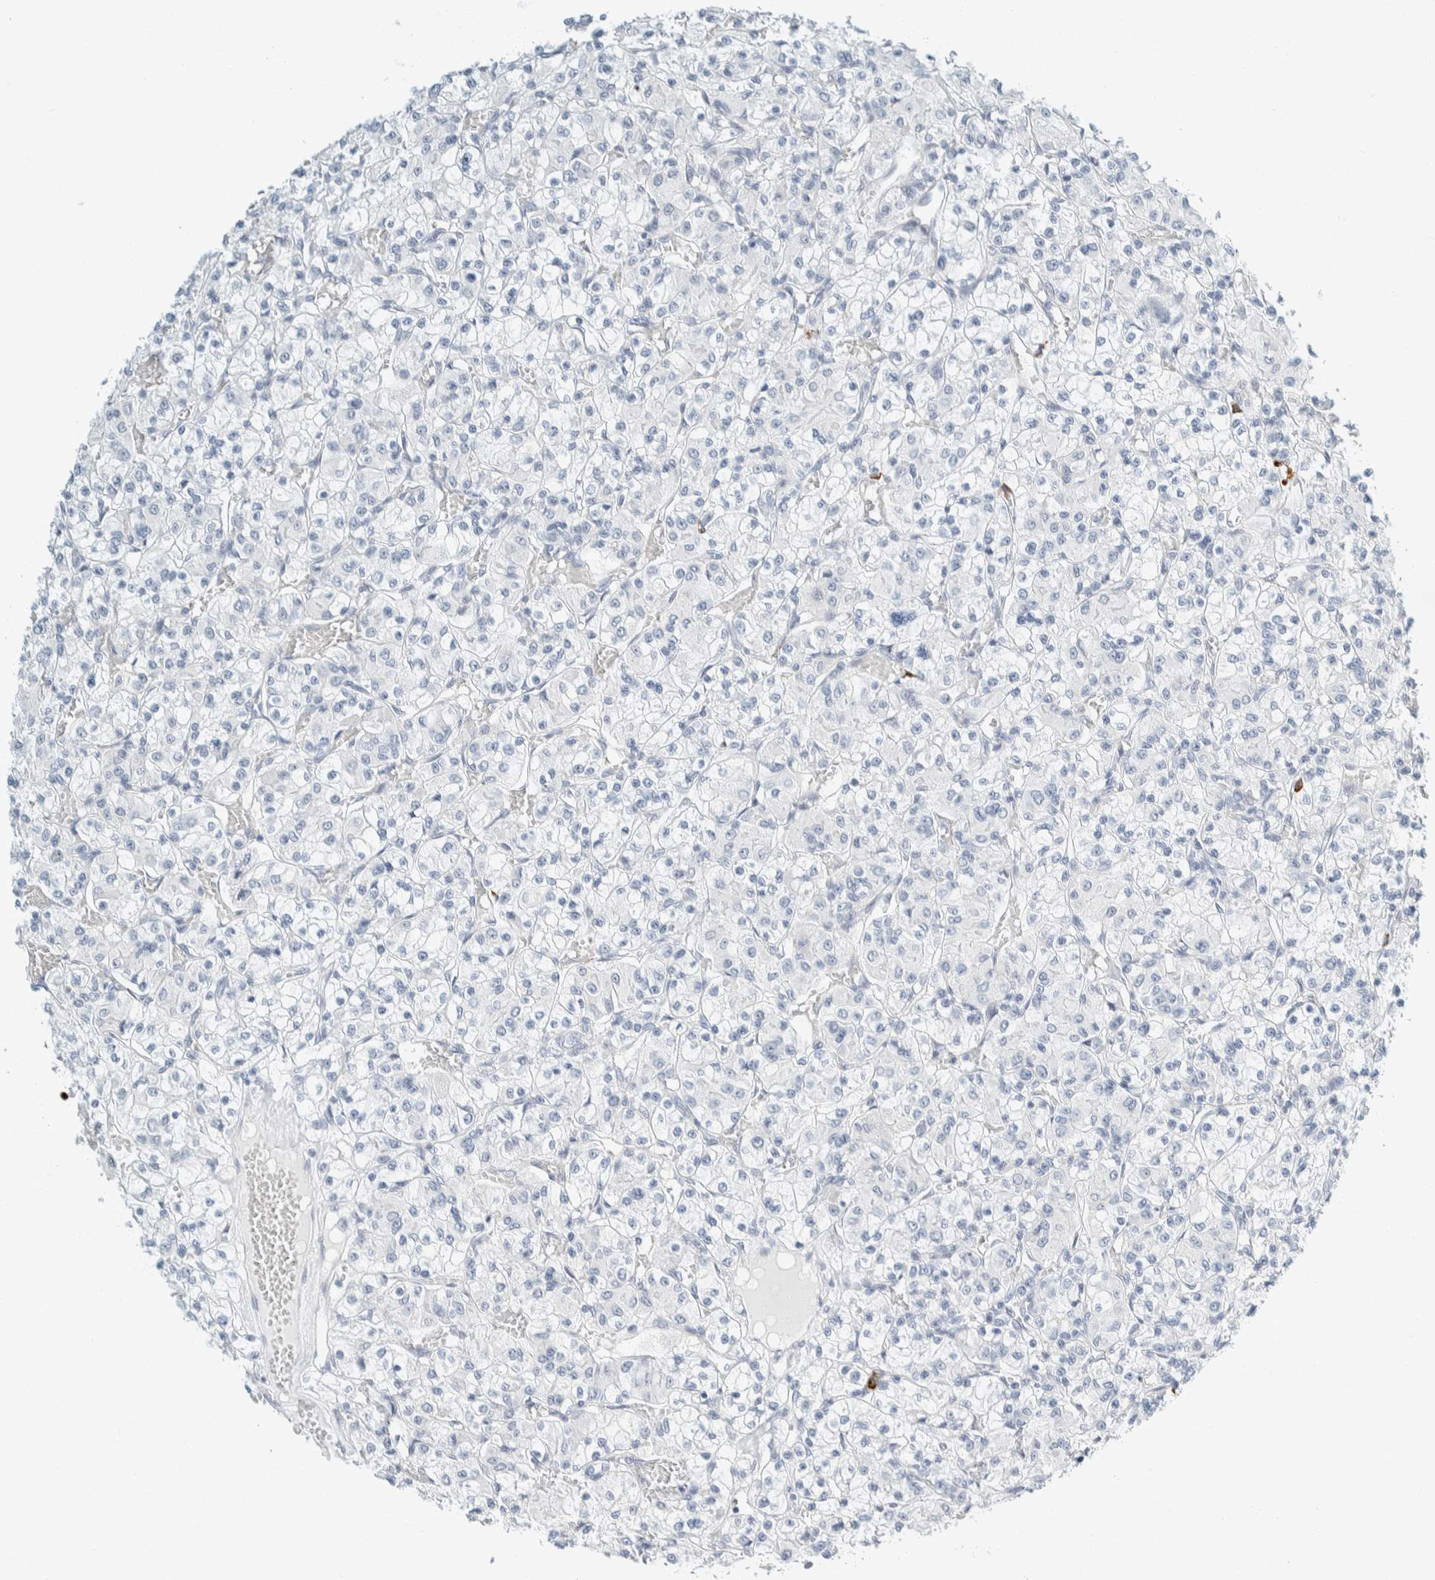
{"staining": {"intensity": "negative", "quantity": "none", "location": "none"}, "tissue": "renal cancer", "cell_type": "Tumor cells", "image_type": "cancer", "snomed": [{"axis": "morphology", "description": "Adenocarcinoma, NOS"}, {"axis": "topography", "description": "Kidney"}], "caption": "Renal adenocarcinoma stained for a protein using immunohistochemistry (IHC) demonstrates no staining tumor cells.", "gene": "ARHGAP27", "patient": {"sex": "female", "age": 59}}